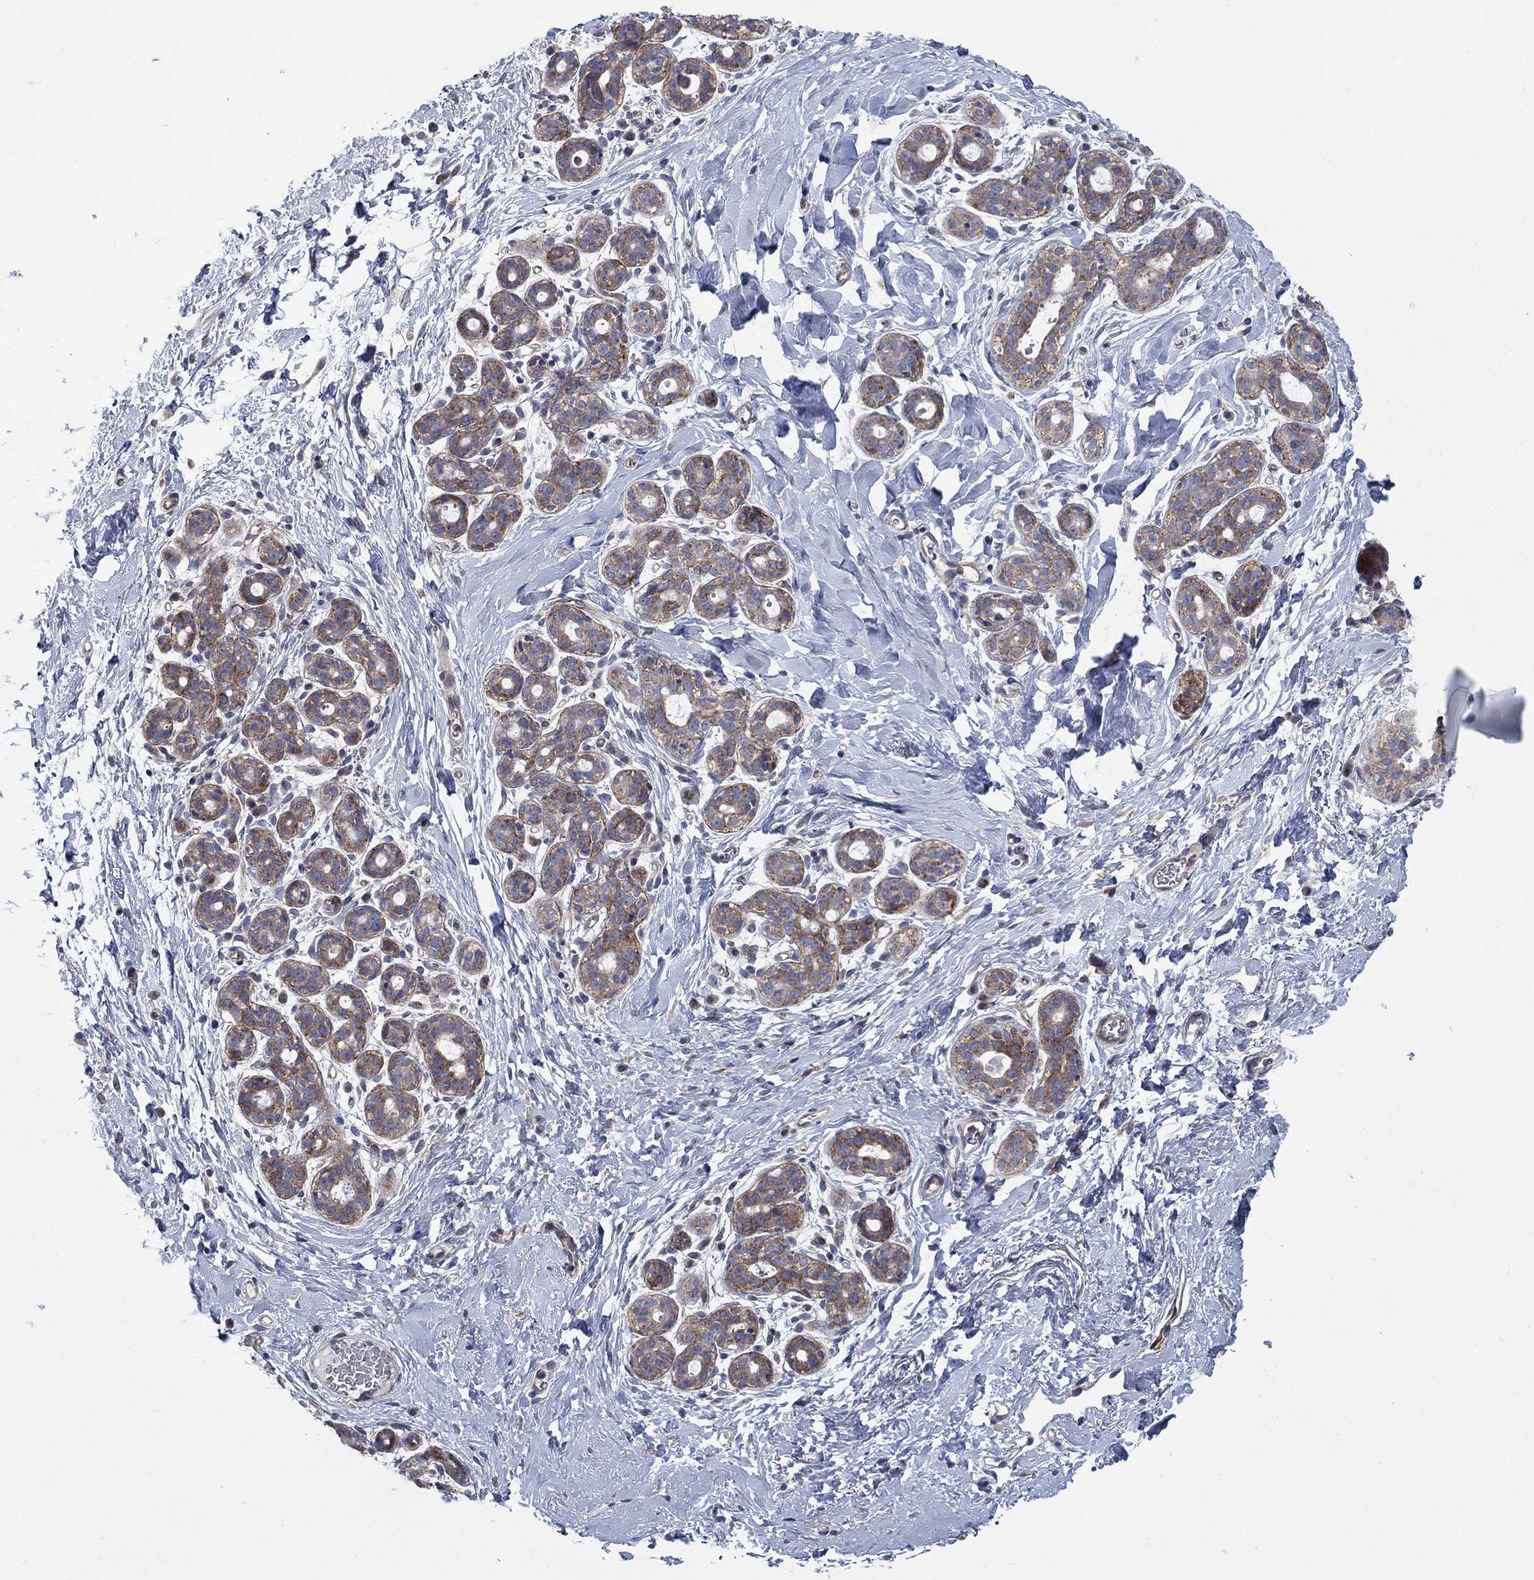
{"staining": {"intensity": "negative", "quantity": "none", "location": "none"}, "tissue": "breast", "cell_type": "Adipocytes", "image_type": "normal", "snomed": [{"axis": "morphology", "description": "Normal tissue, NOS"}, {"axis": "topography", "description": "Breast"}], "caption": "This is a photomicrograph of immunohistochemistry staining of normal breast, which shows no staining in adipocytes. (Stains: DAB (3,3'-diaminobenzidine) IHC with hematoxylin counter stain, Microscopy: brightfield microscopy at high magnification).", "gene": "FXR1", "patient": {"sex": "female", "age": 43}}